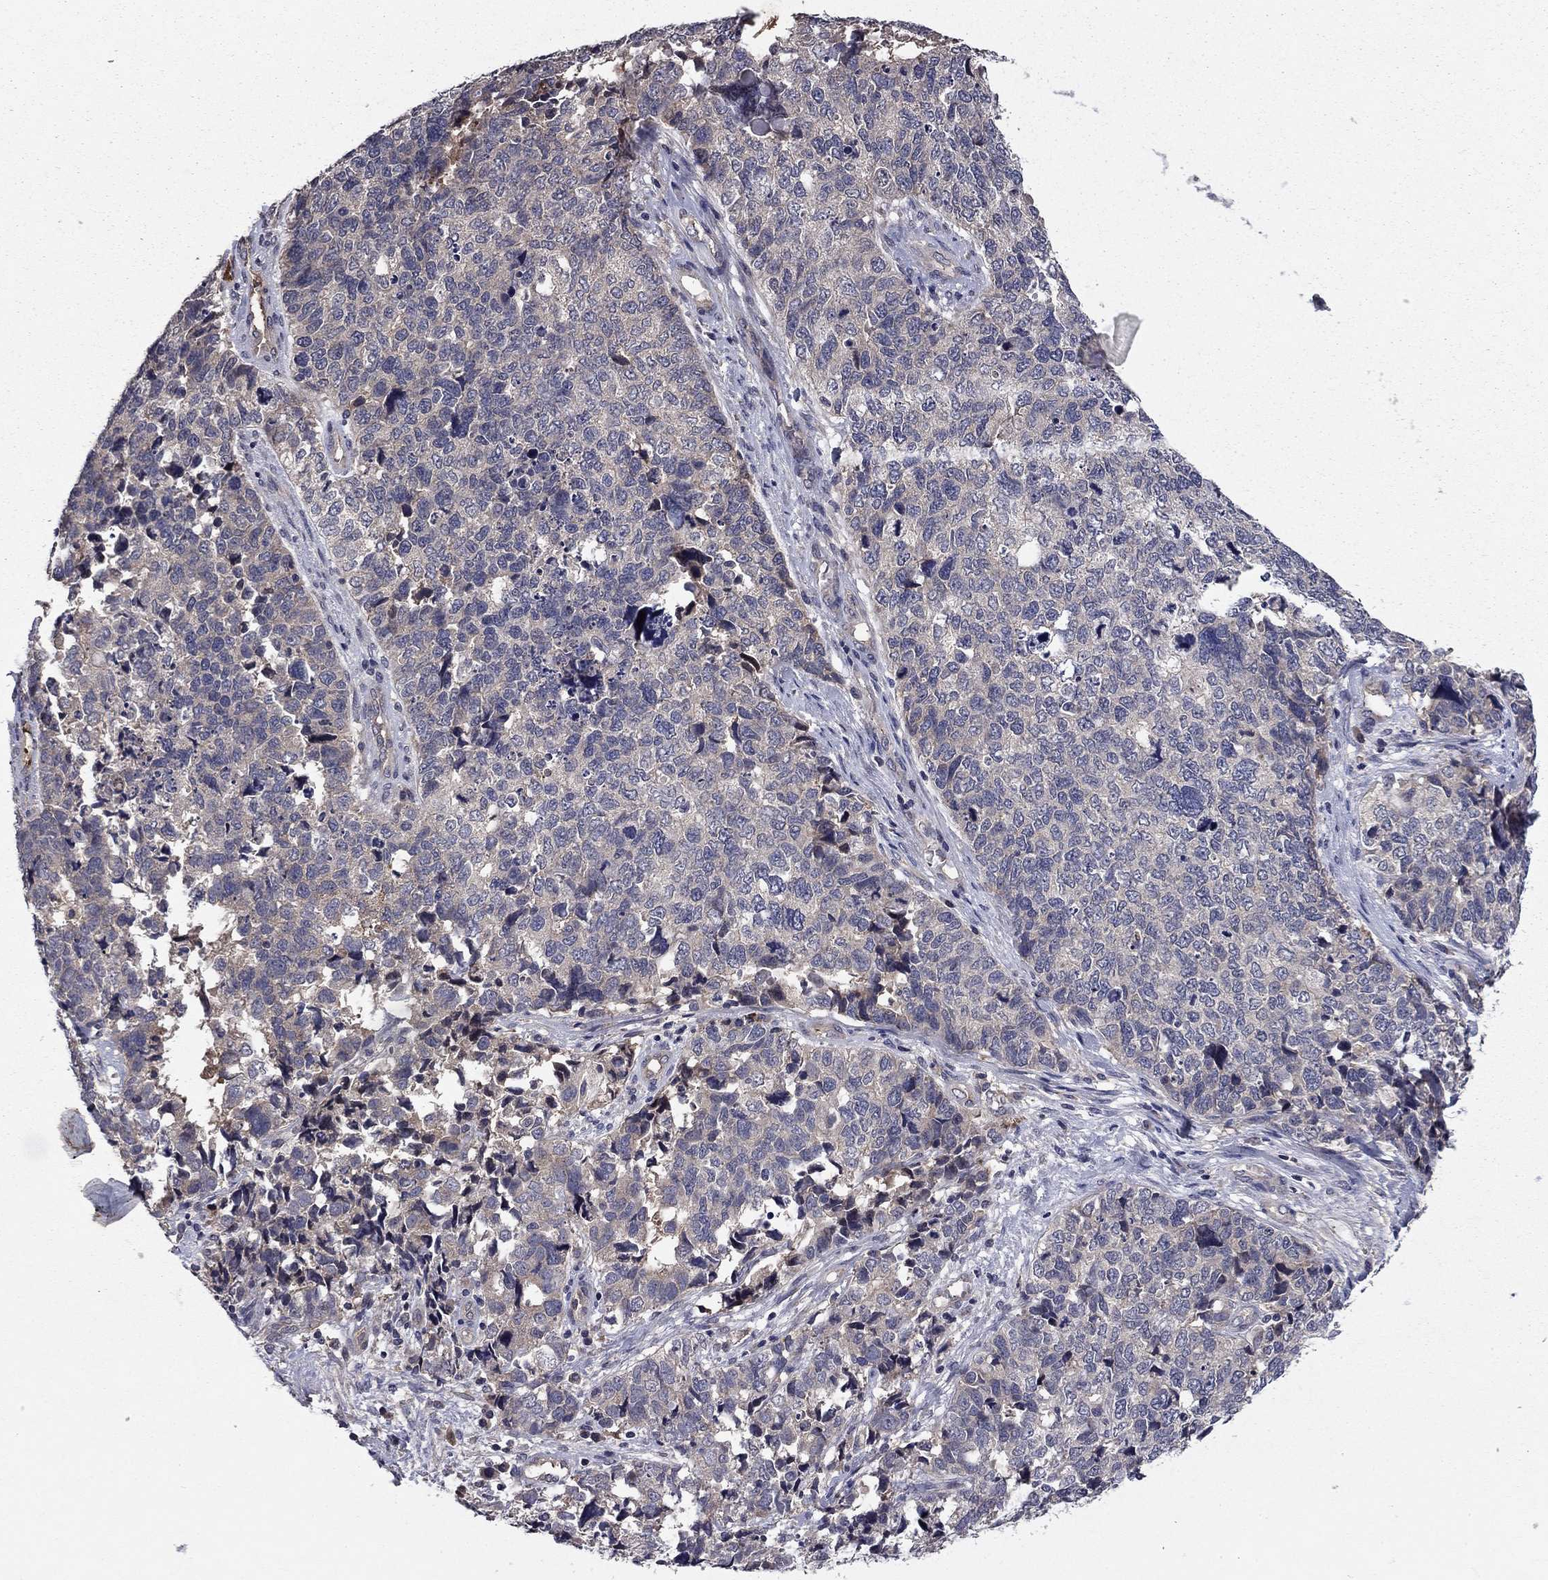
{"staining": {"intensity": "negative", "quantity": "none", "location": "none"}, "tissue": "cervical cancer", "cell_type": "Tumor cells", "image_type": "cancer", "snomed": [{"axis": "morphology", "description": "Squamous cell carcinoma, NOS"}, {"axis": "topography", "description": "Cervix"}], "caption": "A micrograph of cervical squamous cell carcinoma stained for a protein displays no brown staining in tumor cells. (DAB (3,3'-diaminobenzidine) immunohistochemistry (IHC) visualized using brightfield microscopy, high magnification).", "gene": "PROS1", "patient": {"sex": "female", "age": 63}}